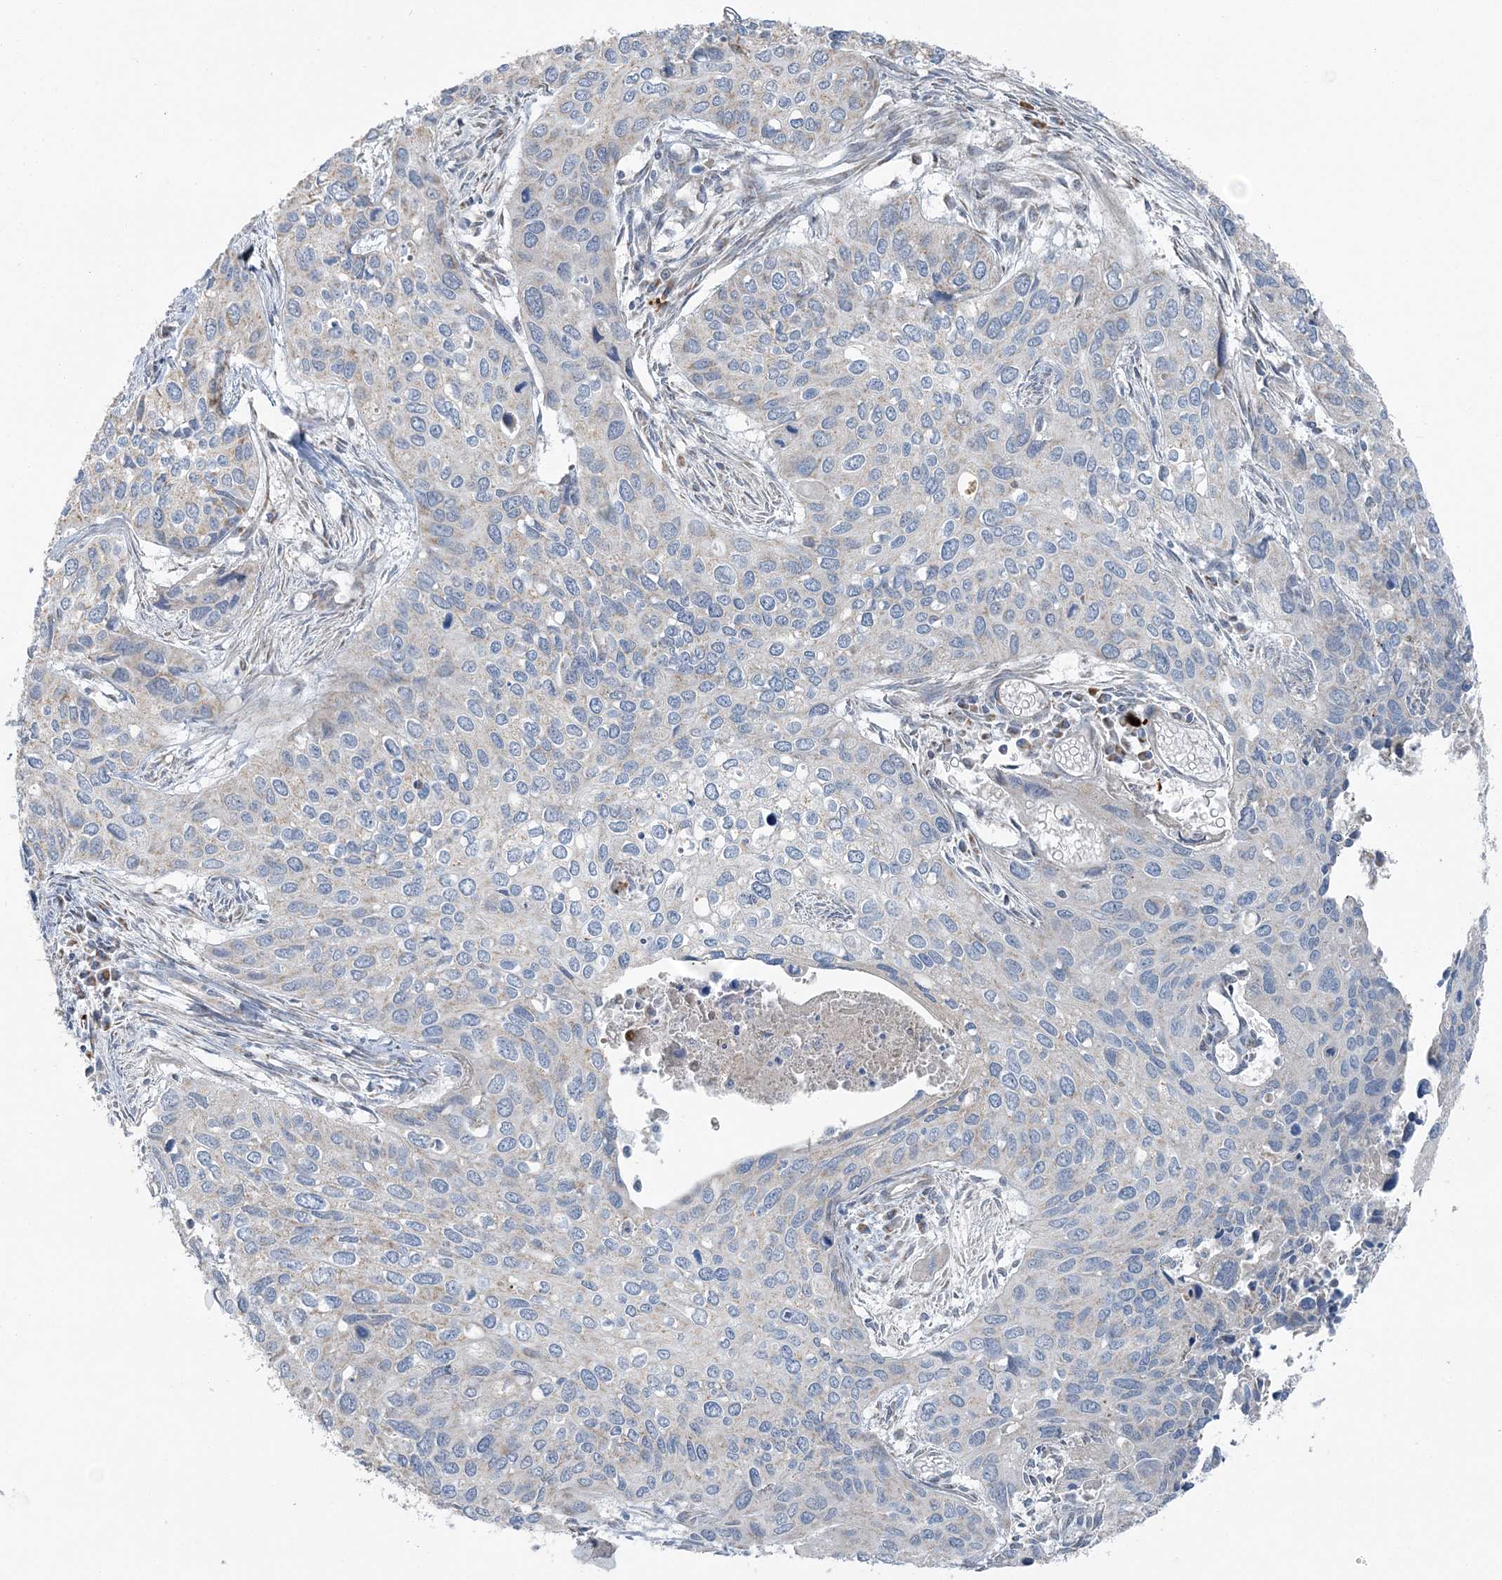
{"staining": {"intensity": "negative", "quantity": "none", "location": "none"}, "tissue": "cervical cancer", "cell_type": "Tumor cells", "image_type": "cancer", "snomed": [{"axis": "morphology", "description": "Squamous cell carcinoma, NOS"}, {"axis": "topography", "description": "Cervix"}], "caption": "Immunohistochemical staining of human squamous cell carcinoma (cervical) demonstrates no significant staining in tumor cells. (DAB immunohistochemistry, high magnification).", "gene": "SLC22A16", "patient": {"sex": "female", "age": 55}}